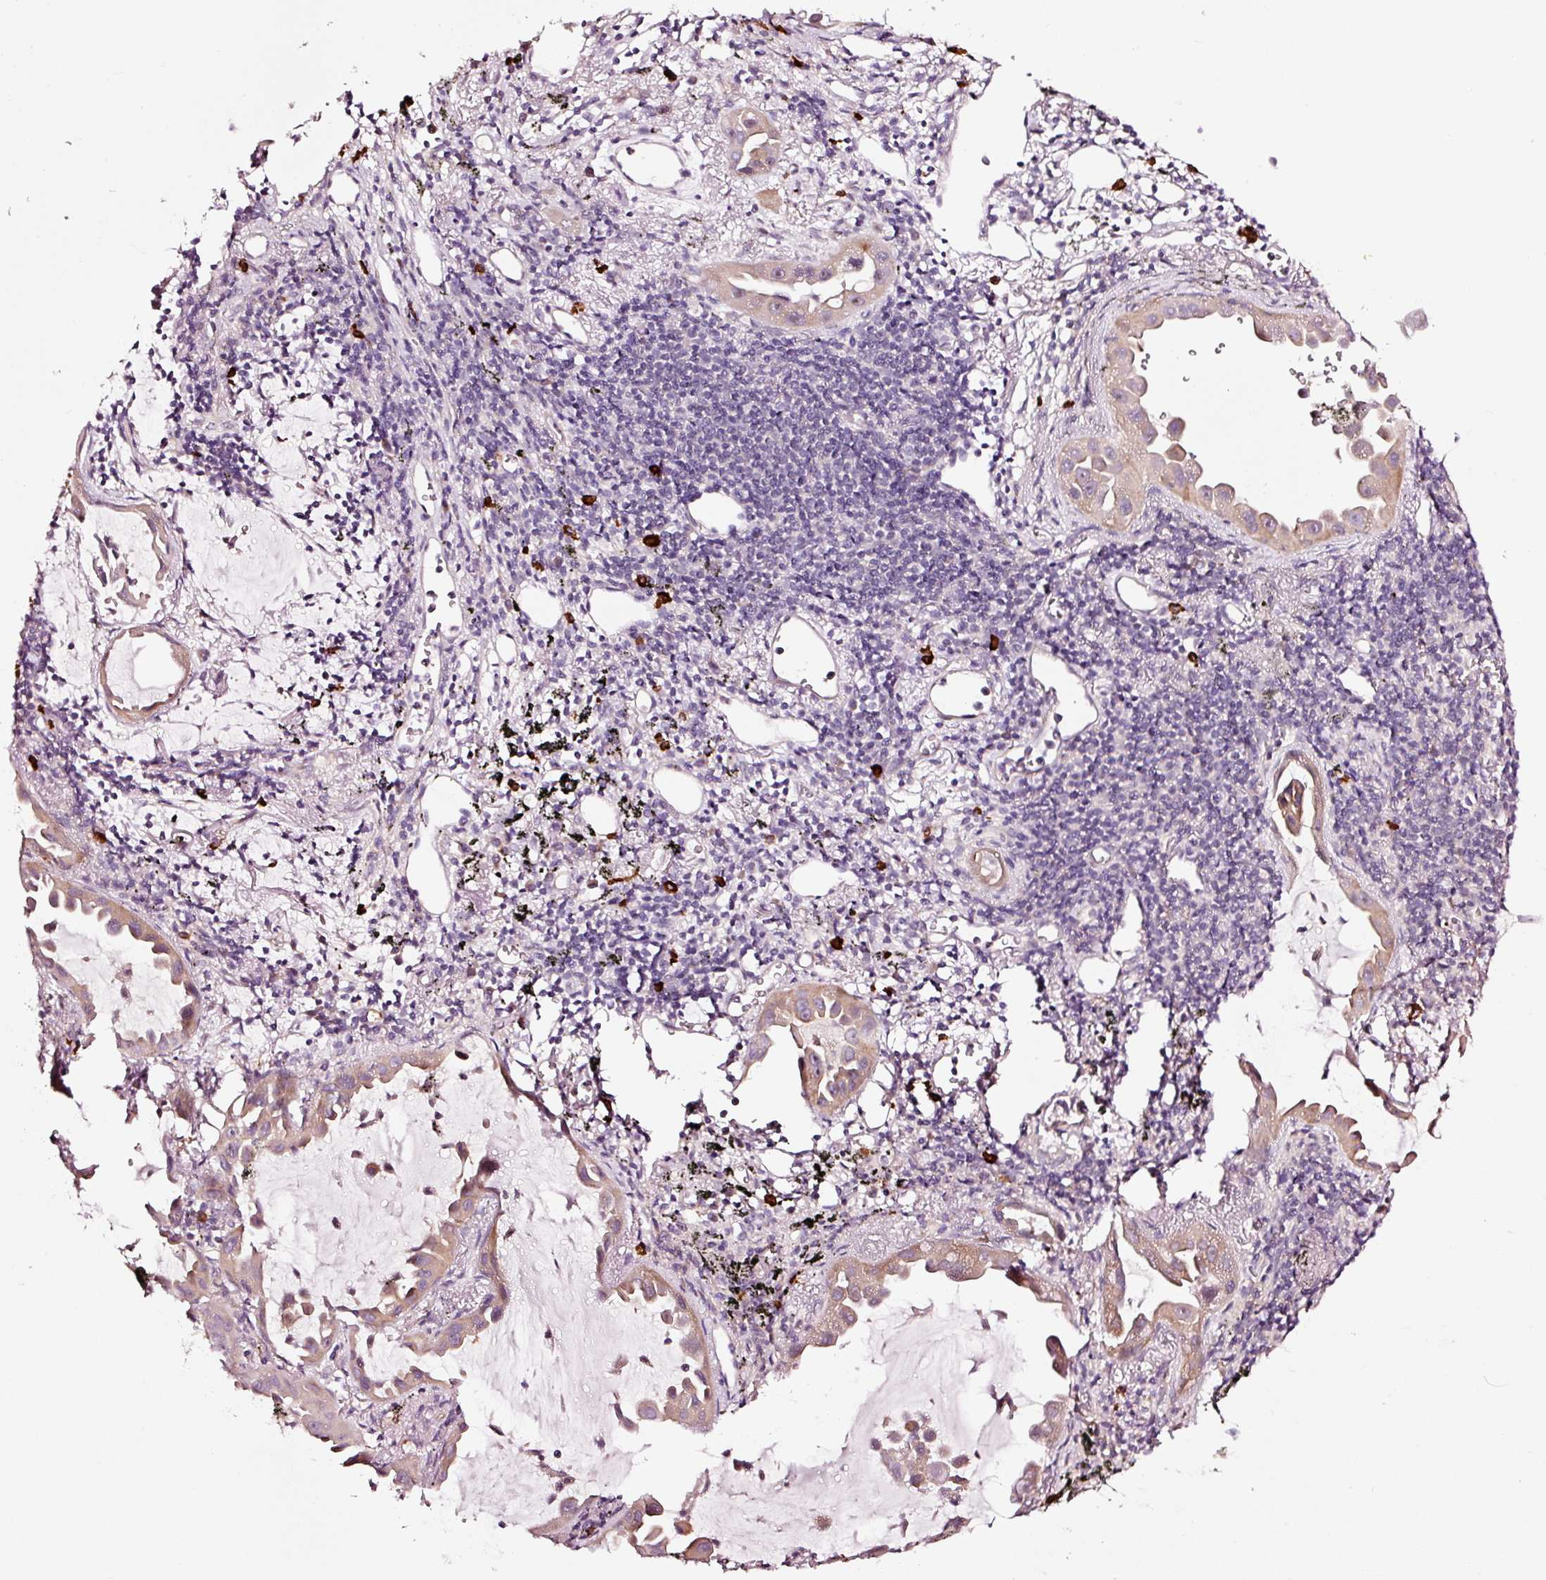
{"staining": {"intensity": "moderate", "quantity": ">75%", "location": "cytoplasmic/membranous"}, "tissue": "lung cancer", "cell_type": "Tumor cells", "image_type": "cancer", "snomed": [{"axis": "morphology", "description": "Adenocarcinoma, NOS"}, {"axis": "topography", "description": "Lung"}], "caption": "This micrograph shows immunohistochemistry staining of human lung cancer (adenocarcinoma), with medium moderate cytoplasmic/membranous expression in about >75% of tumor cells.", "gene": "UTP14A", "patient": {"sex": "male", "age": 68}}